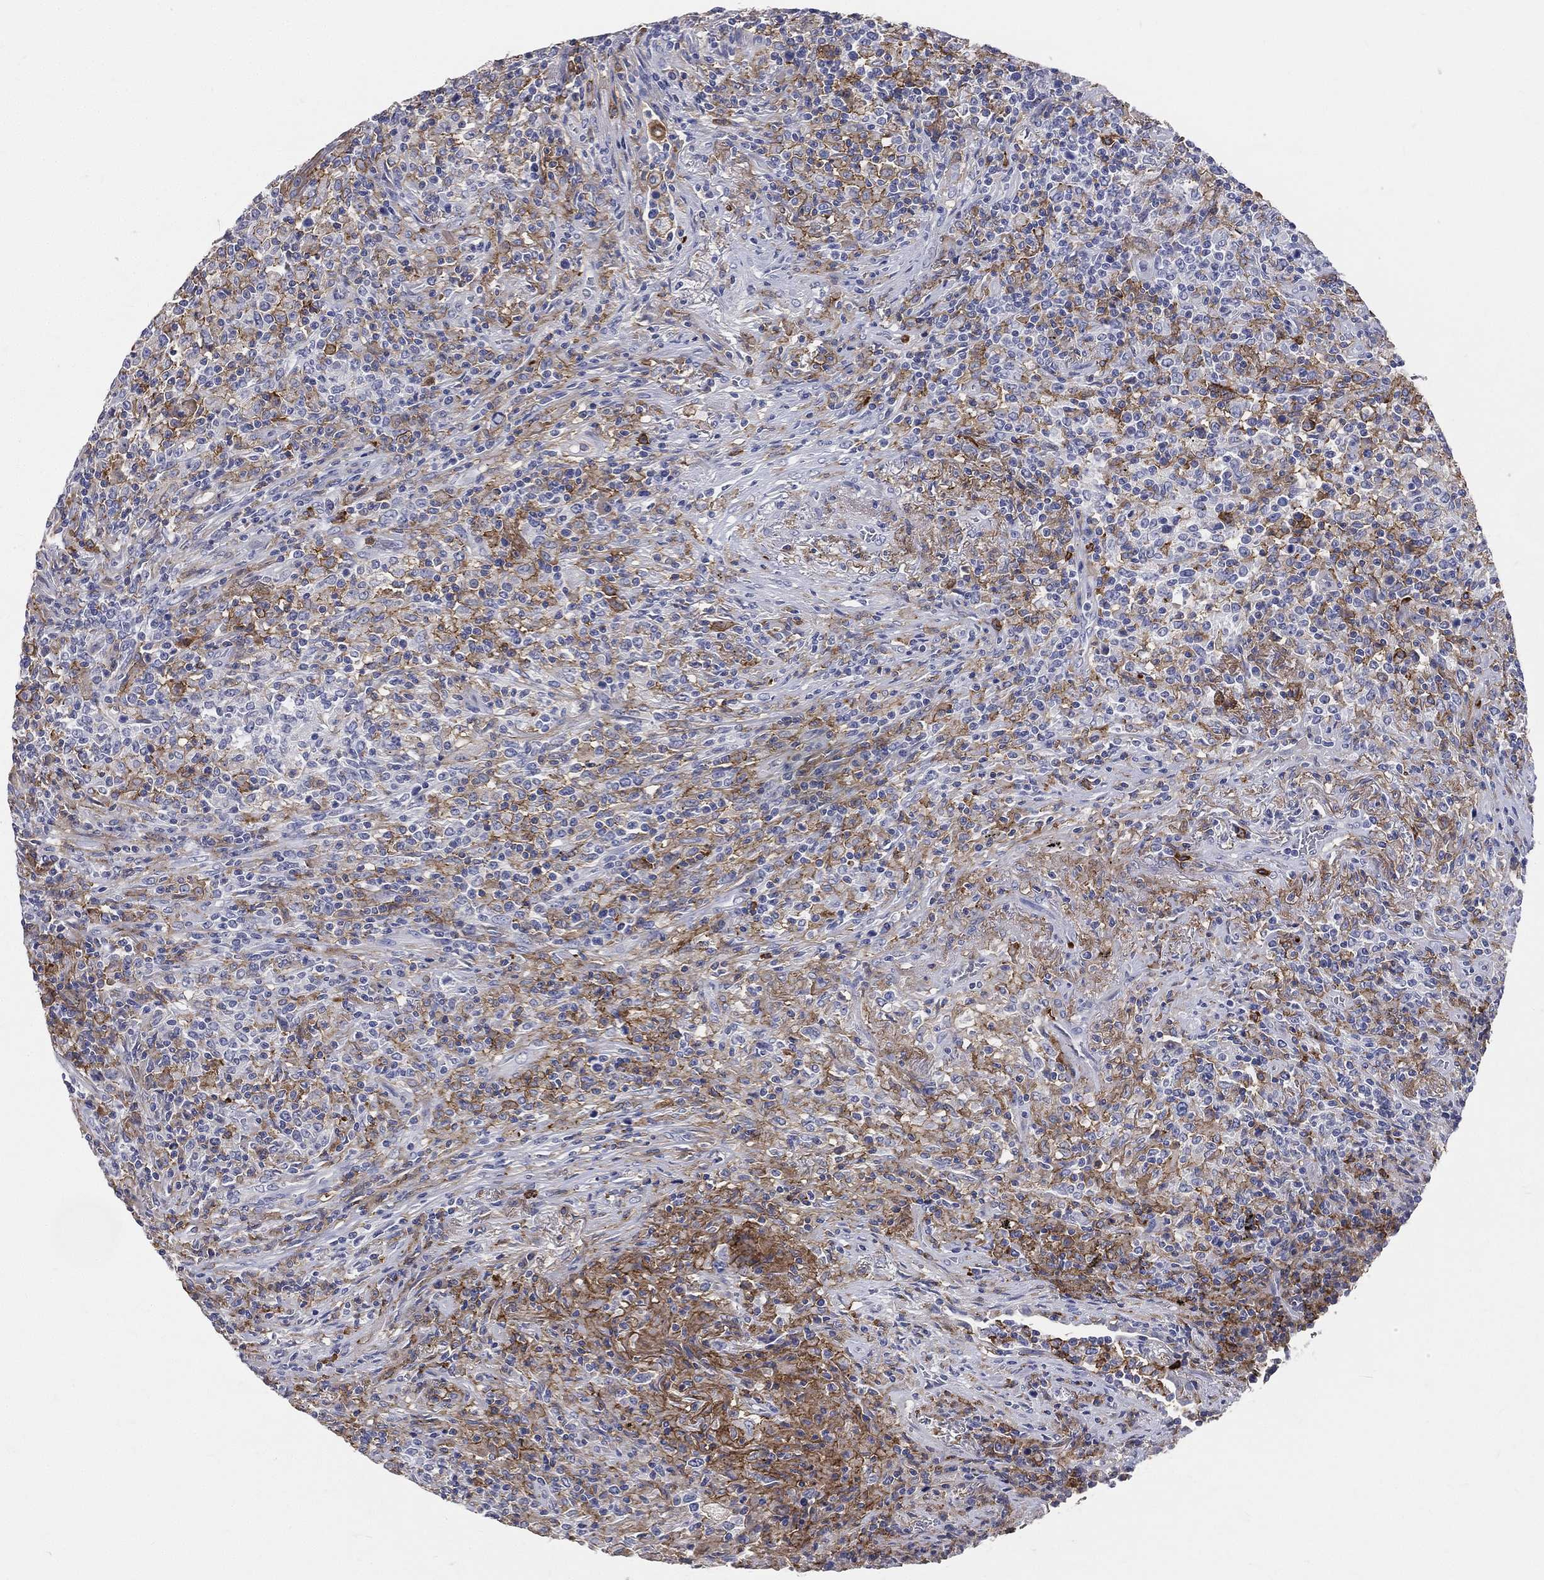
{"staining": {"intensity": "moderate", "quantity": "<25%", "location": "cytoplasmic/membranous"}, "tissue": "lymphoma", "cell_type": "Tumor cells", "image_type": "cancer", "snomed": [{"axis": "morphology", "description": "Malignant lymphoma, non-Hodgkin's type, High grade"}, {"axis": "topography", "description": "Lung"}], "caption": "High-power microscopy captured an IHC image of high-grade malignant lymphoma, non-Hodgkin's type, revealing moderate cytoplasmic/membranous staining in about <25% of tumor cells.", "gene": "CD33", "patient": {"sex": "male", "age": 79}}